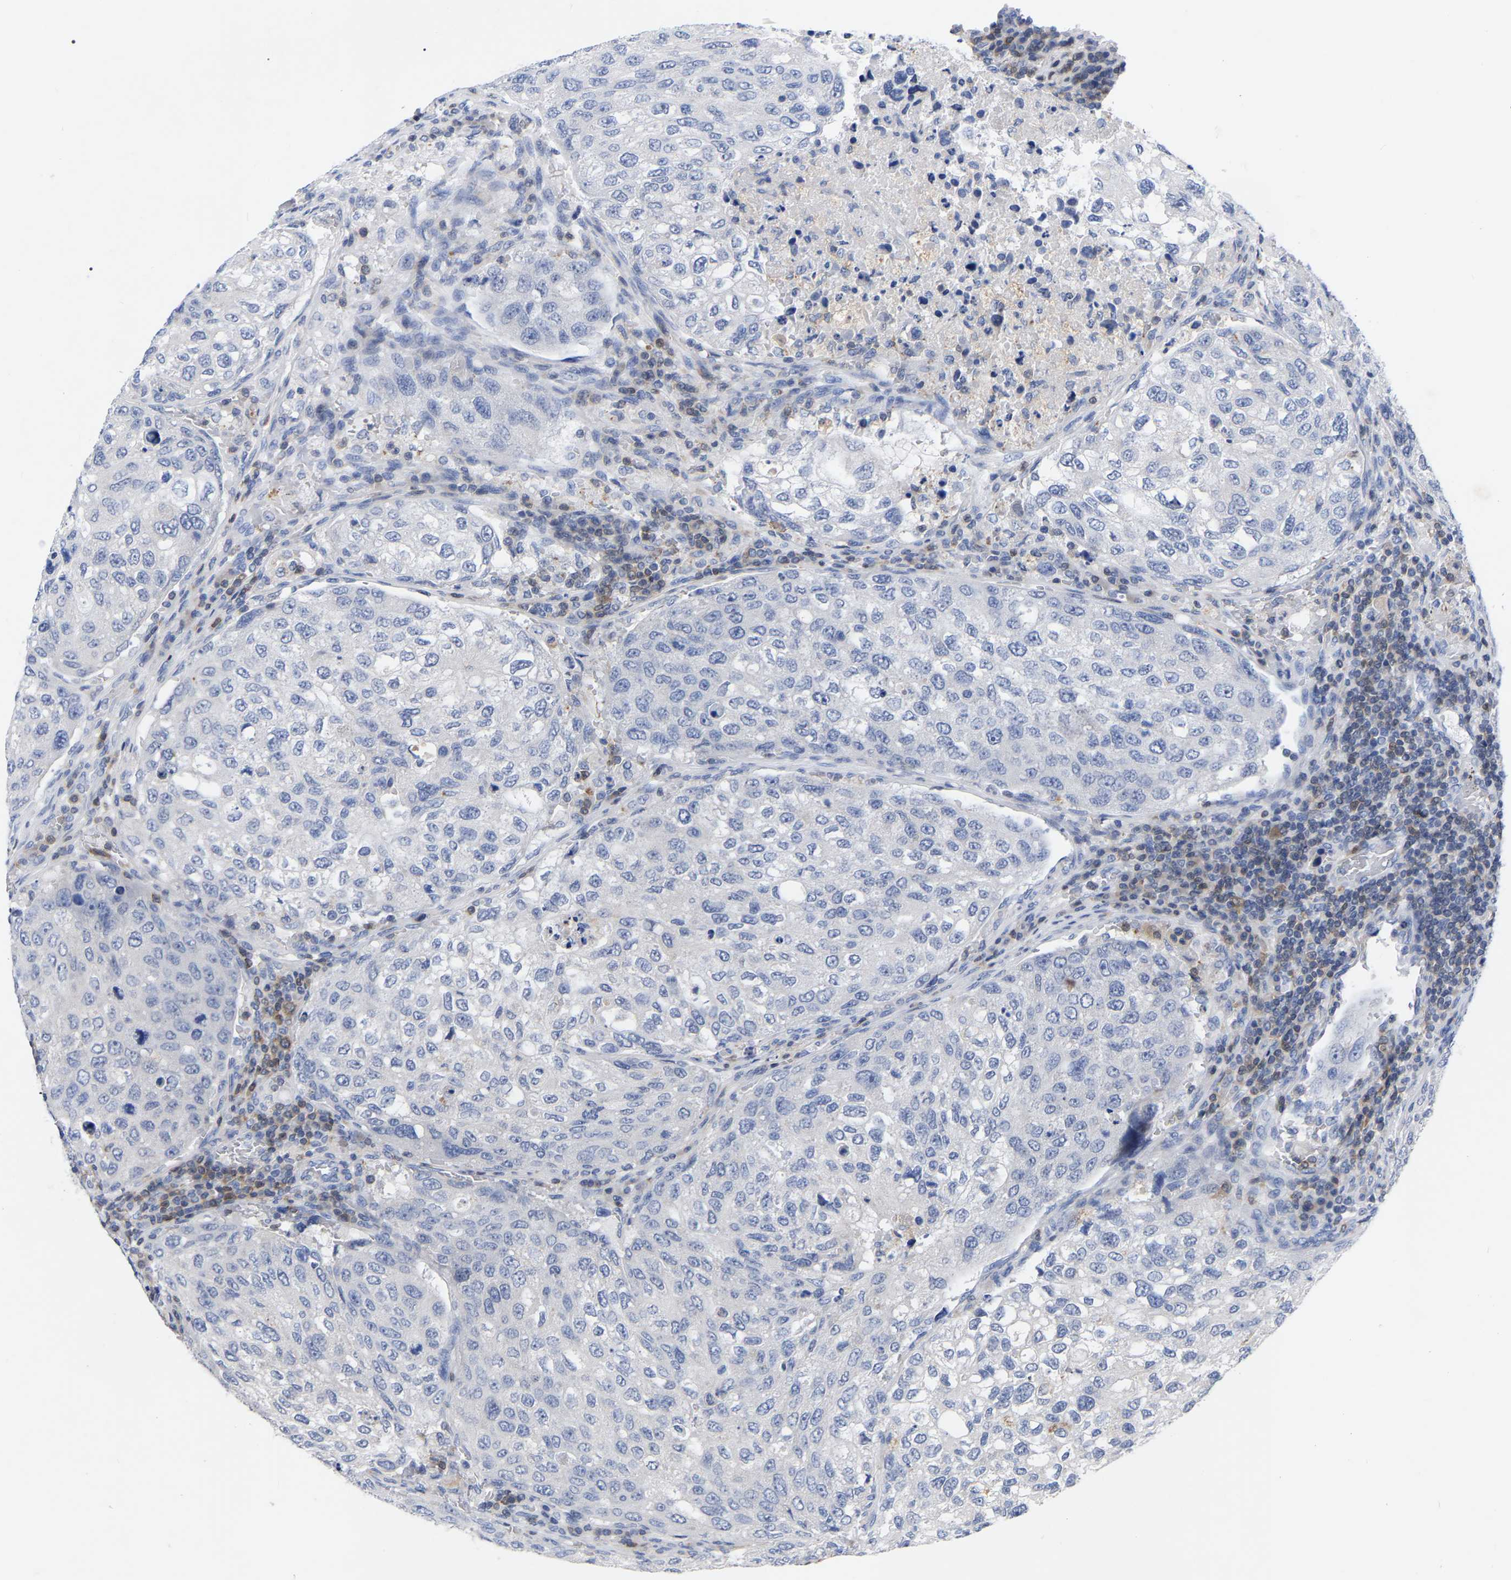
{"staining": {"intensity": "negative", "quantity": "none", "location": "none"}, "tissue": "urothelial cancer", "cell_type": "Tumor cells", "image_type": "cancer", "snomed": [{"axis": "morphology", "description": "Urothelial carcinoma, High grade"}, {"axis": "topography", "description": "Lymph node"}, {"axis": "topography", "description": "Urinary bladder"}], "caption": "This is an immunohistochemistry (IHC) image of urothelial cancer. There is no expression in tumor cells.", "gene": "PTPN7", "patient": {"sex": "male", "age": 51}}